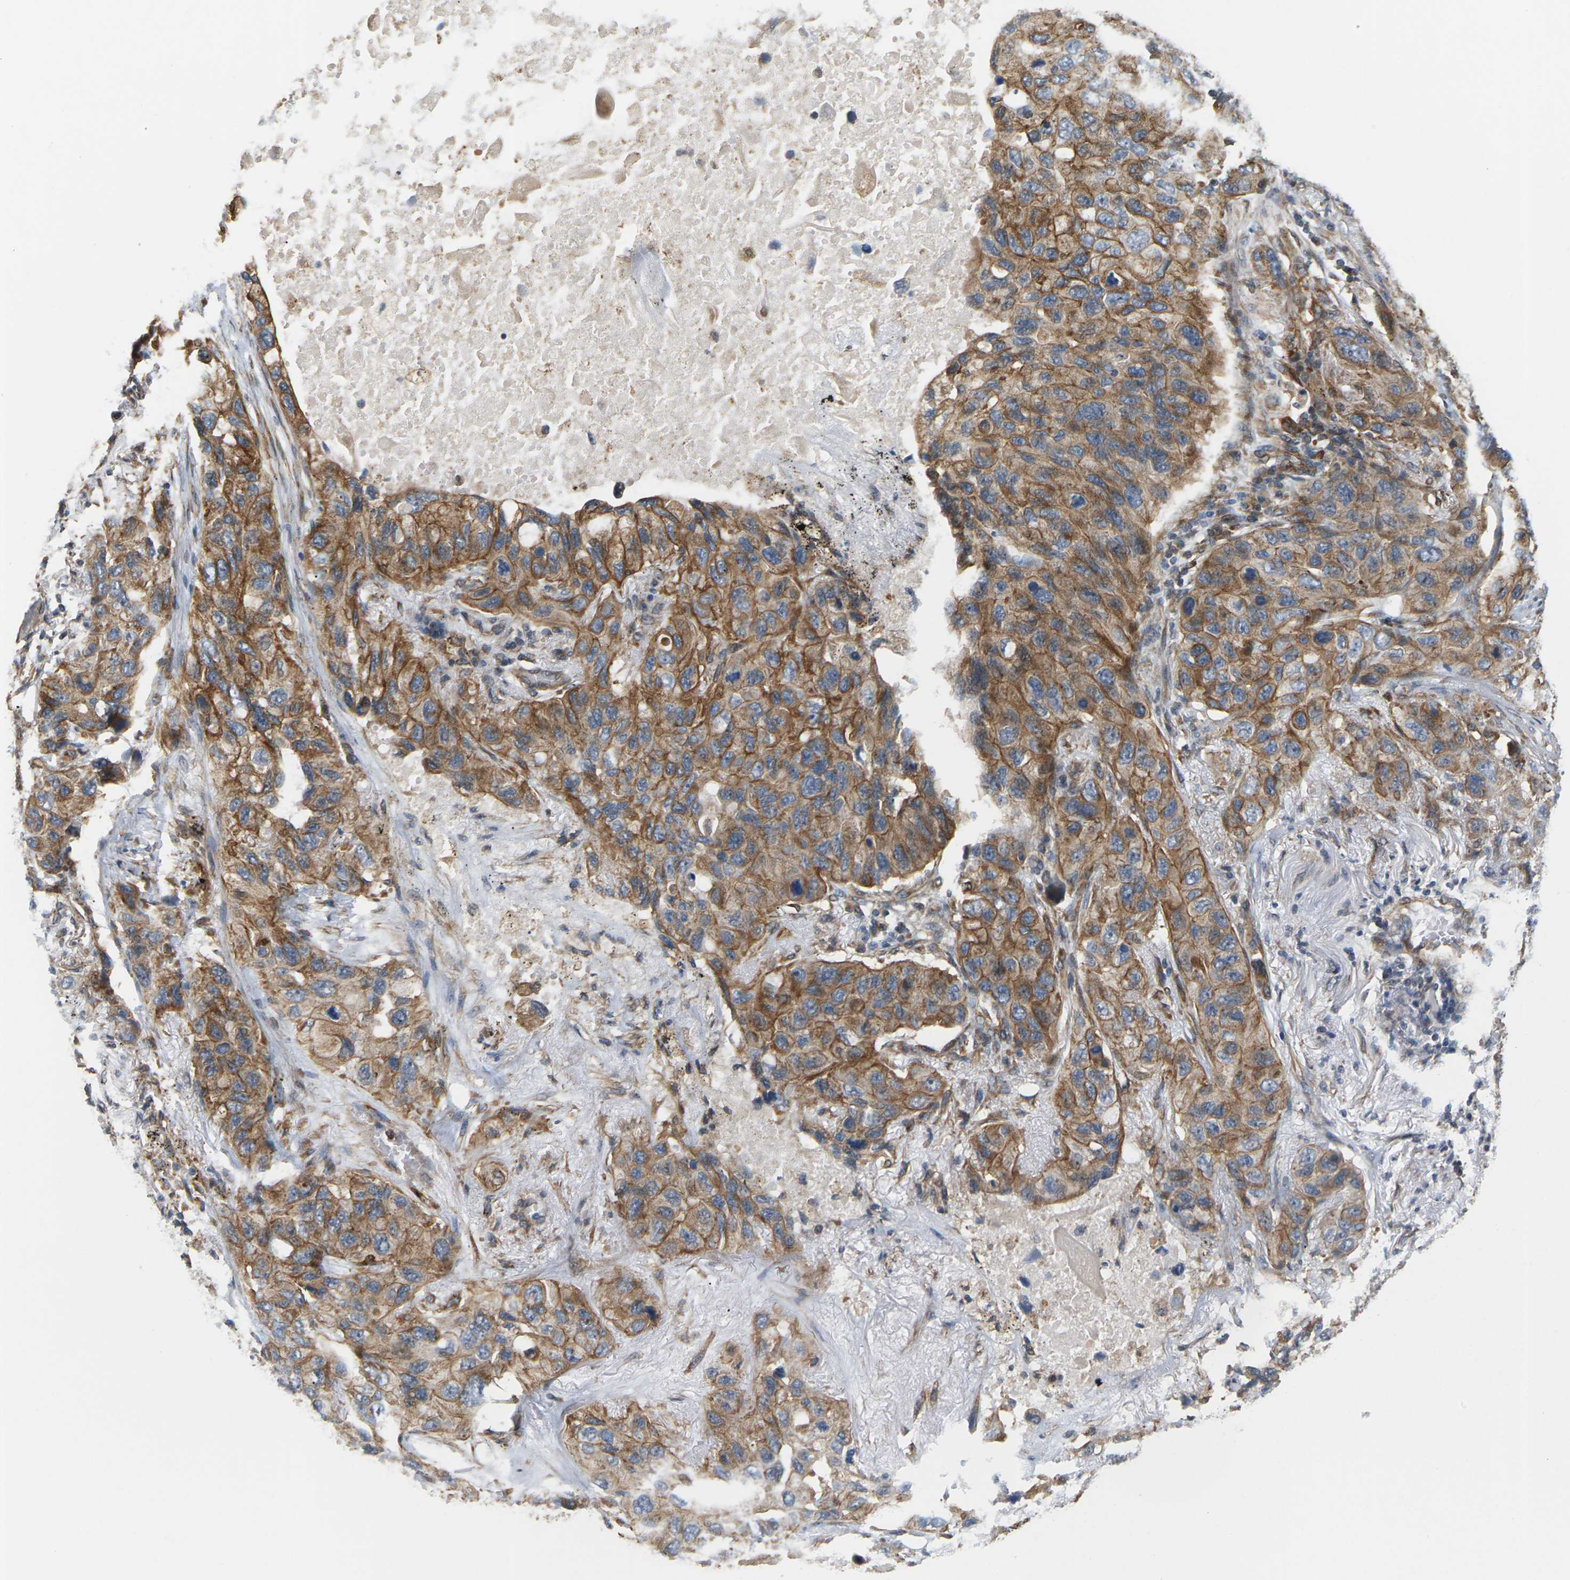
{"staining": {"intensity": "moderate", "quantity": ">75%", "location": "cytoplasmic/membranous"}, "tissue": "lung cancer", "cell_type": "Tumor cells", "image_type": "cancer", "snomed": [{"axis": "morphology", "description": "Squamous cell carcinoma, NOS"}, {"axis": "topography", "description": "Lung"}], "caption": "Protein expression analysis of lung squamous cell carcinoma shows moderate cytoplasmic/membranous staining in approximately >75% of tumor cells.", "gene": "PCDHB4", "patient": {"sex": "female", "age": 73}}